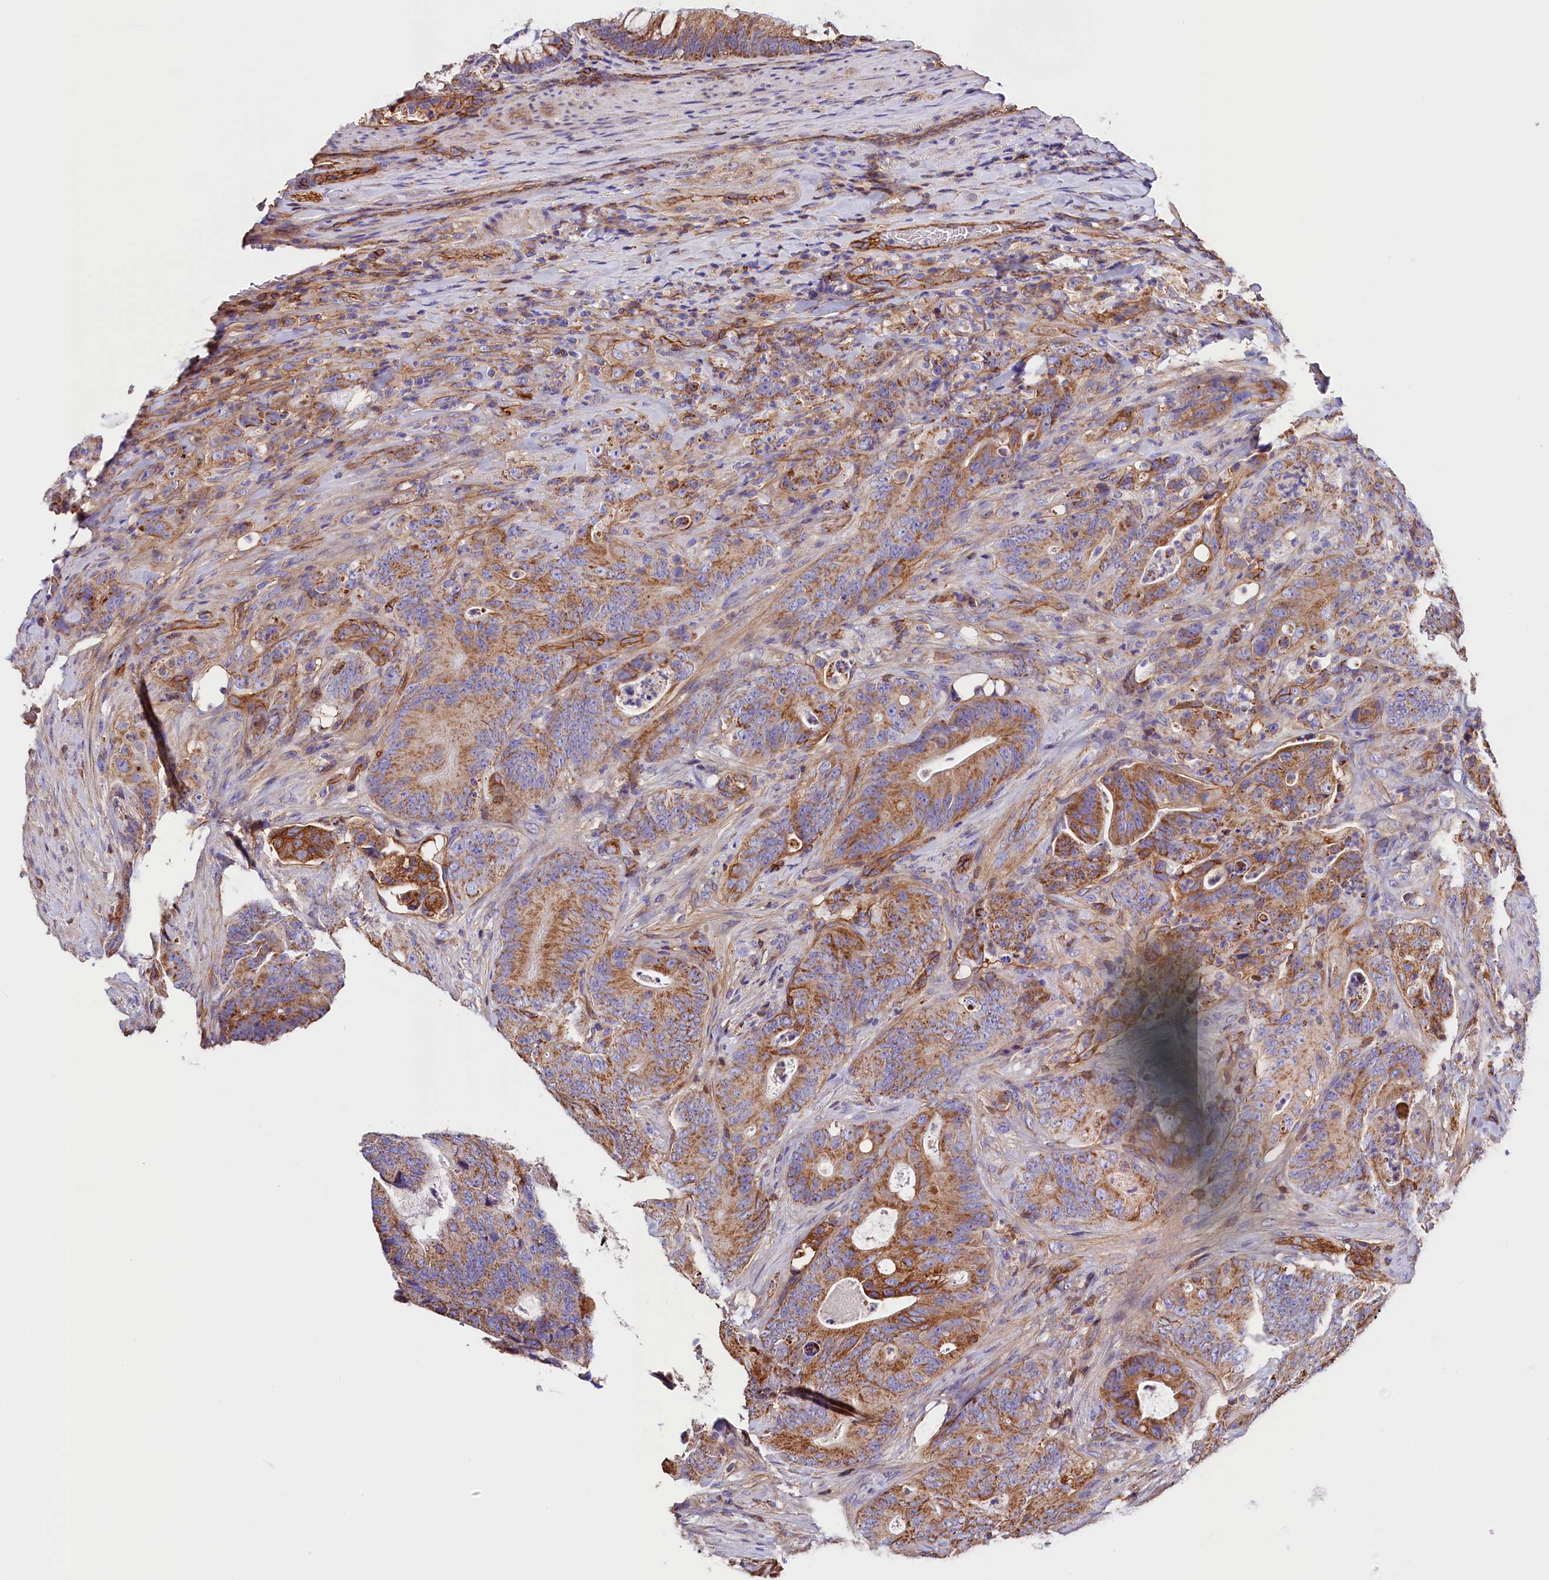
{"staining": {"intensity": "moderate", "quantity": ">75%", "location": "cytoplasmic/membranous"}, "tissue": "colorectal cancer", "cell_type": "Tumor cells", "image_type": "cancer", "snomed": [{"axis": "morphology", "description": "Normal tissue, NOS"}, {"axis": "topography", "description": "Colon"}], "caption": "Human colorectal cancer stained for a protein (brown) exhibits moderate cytoplasmic/membranous positive positivity in about >75% of tumor cells.", "gene": "ATP2B4", "patient": {"sex": "female", "age": 82}}